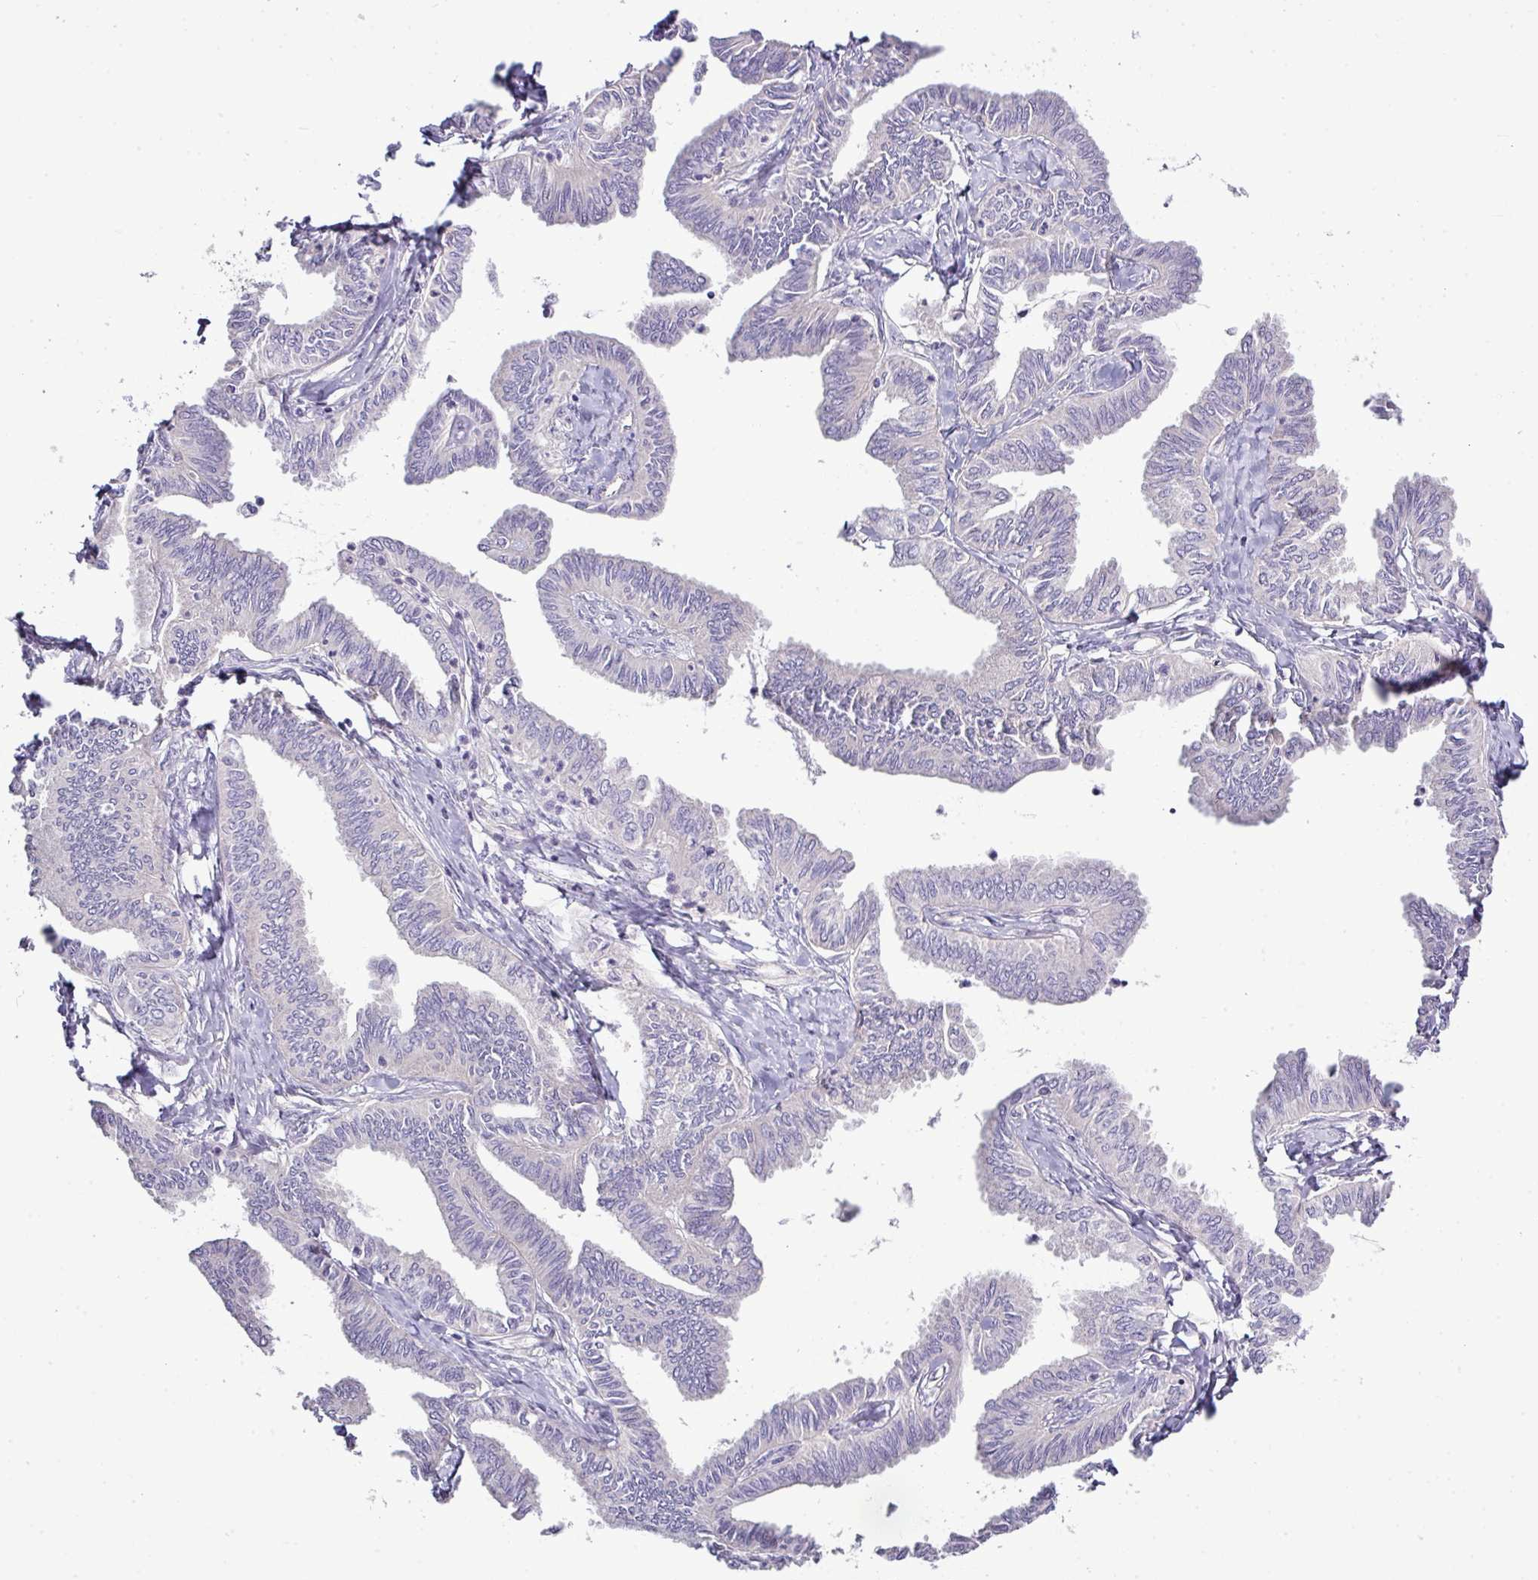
{"staining": {"intensity": "negative", "quantity": "none", "location": "none"}, "tissue": "ovarian cancer", "cell_type": "Tumor cells", "image_type": "cancer", "snomed": [{"axis": "morphology", "description": "Carcinoma, endometroid"}, {"axis": "topography", "description": "Ovary"}], "caption": "IHC image of human ovarian endometroid carcinoma stained for a protein (brown), which displays no expression in tumor cells. The staining was performed using DAB to visualize the protein expression in brown, while the nuclei were stained in blue with hematoxylin (Magnification: 20x).", "gene": "AGAP5", "patient": {"sex": "female", "age": 70}}